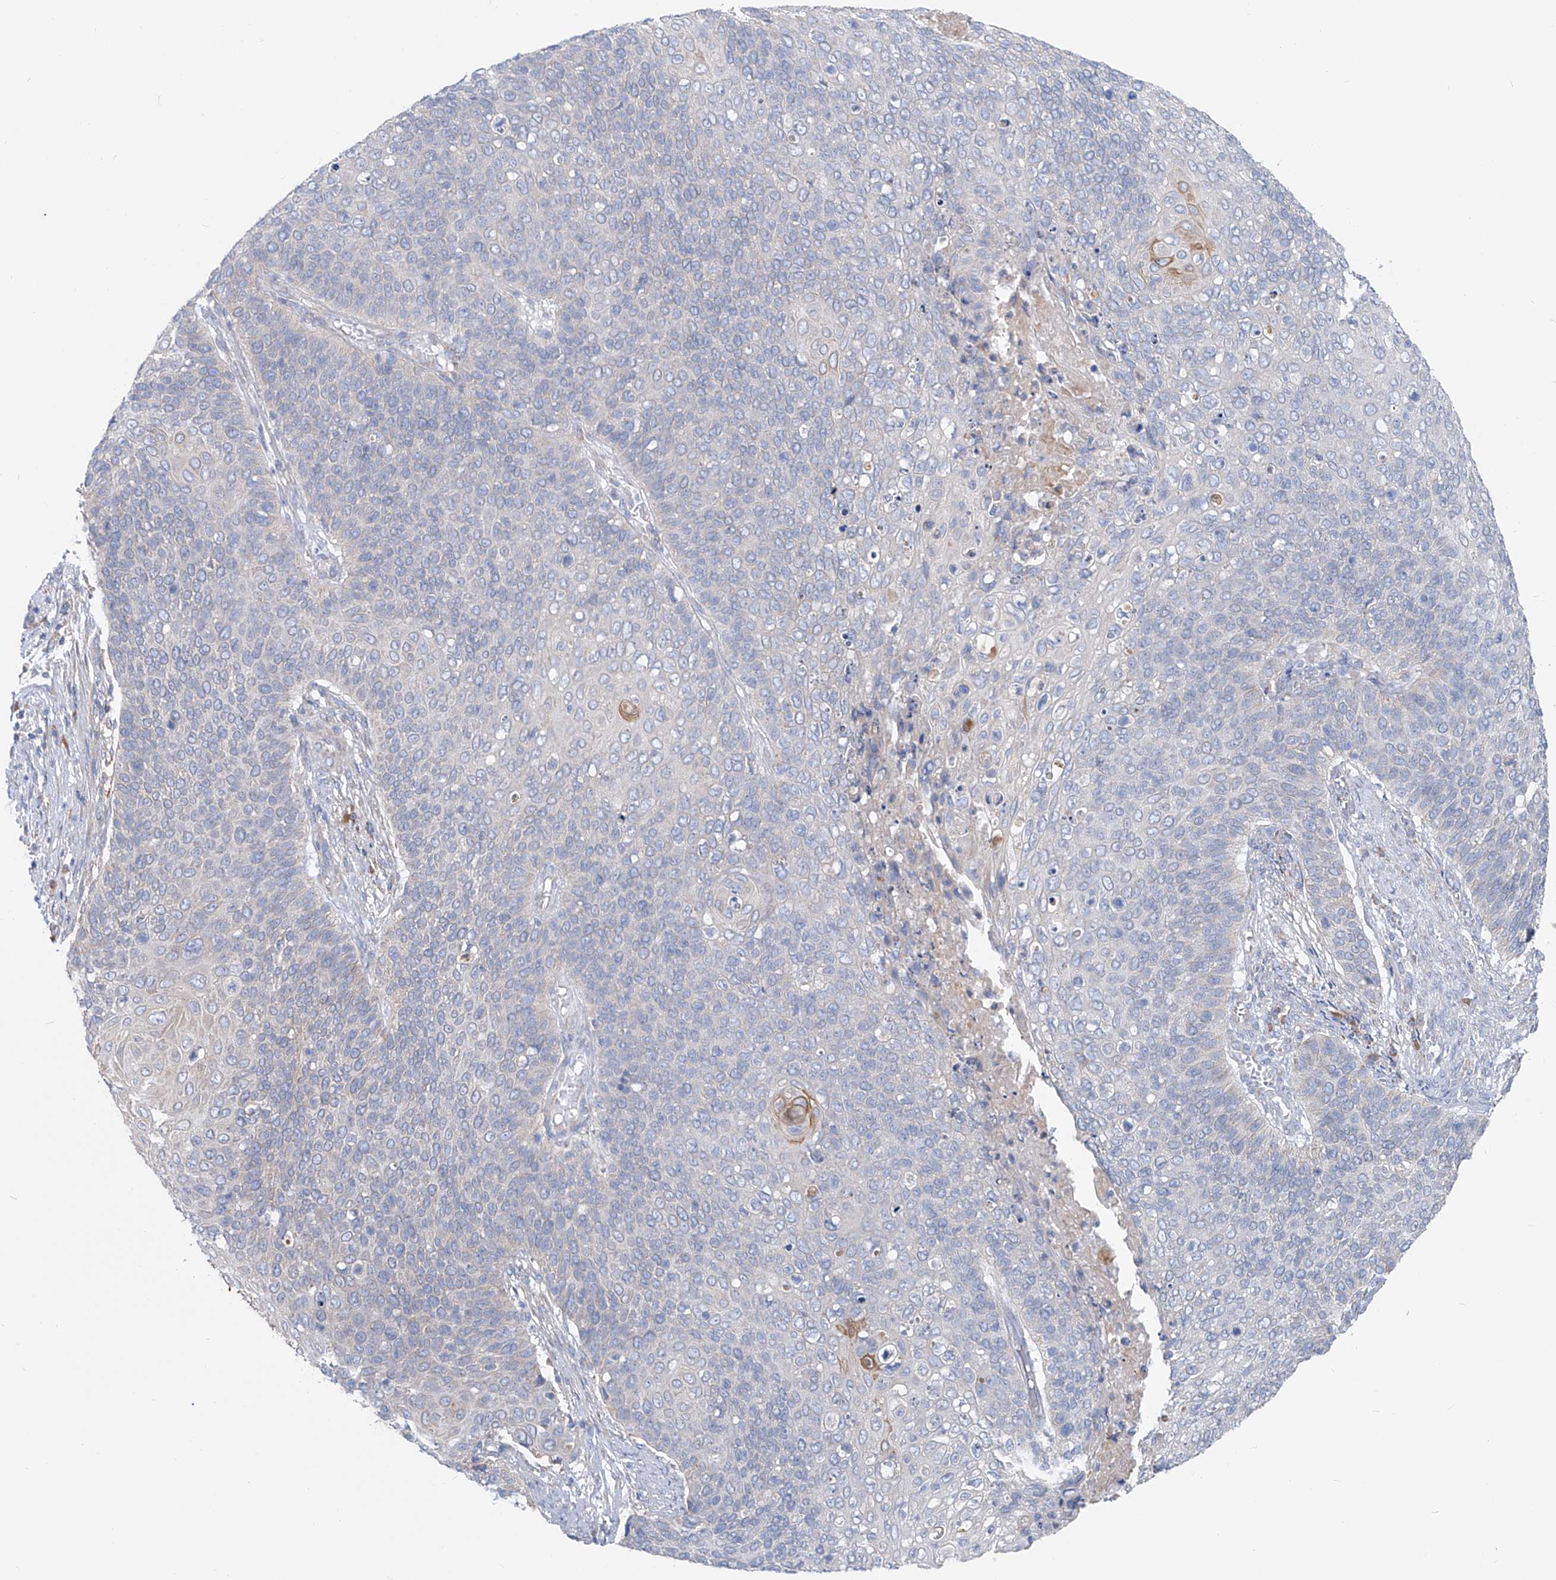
{"staining": {"intensity": "negative", "quantity": "none", "location": "none"}, "tissue": "cervical cancer", "cell_type": "Tumor cells", "image_type": "cancer", "snomed": [{"axis": "morphology", "description": "Squamous cell carcinoma, NOS"}, {"axis": "topography", "description": "Cervix"}], "caption": "Protein analysis of cervical cancer exhibits no significant positivity in tumor cells.", "gene": "UFL1", "patient": {"sex": "female", "age": 39}}